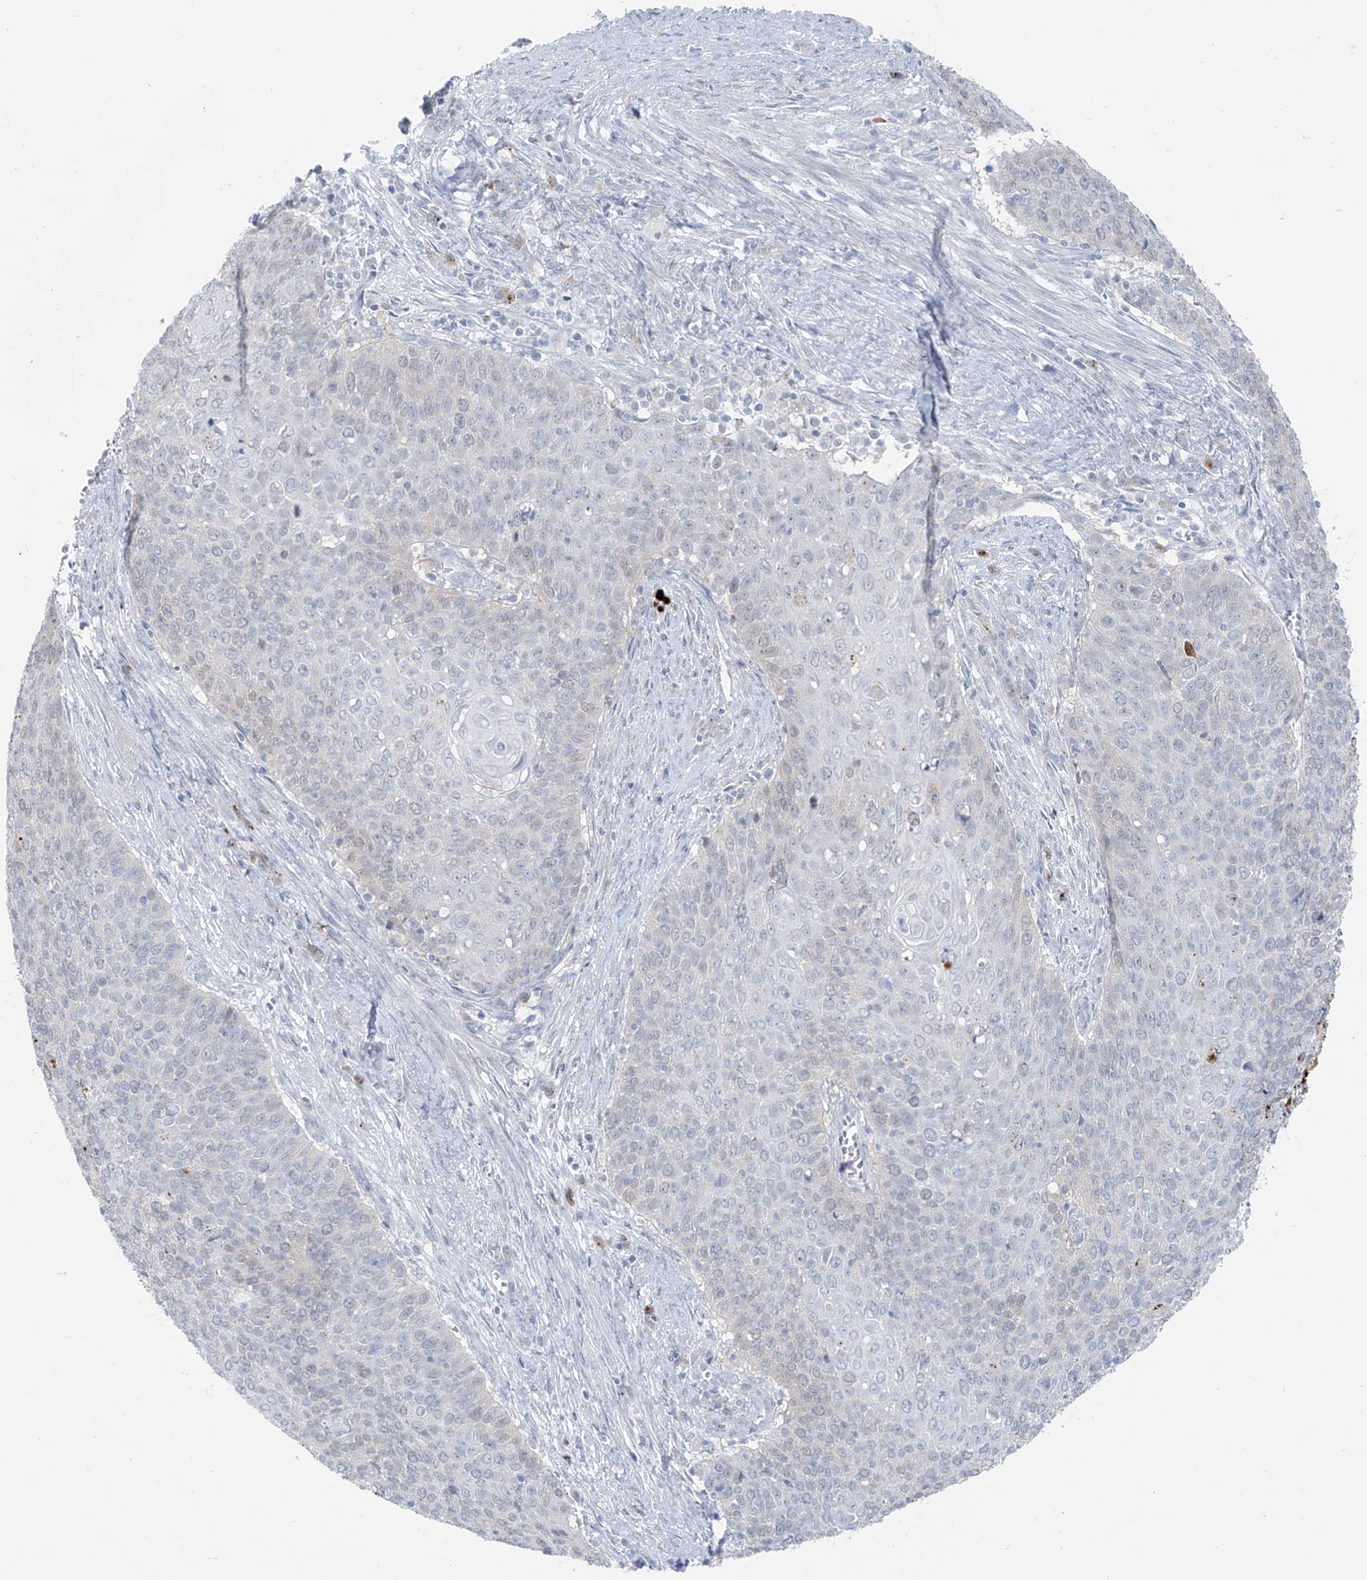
{"staining": {"intensity": "negative", "quantity": "none", "location": "none"}, "tissue": "cervical cancer", "cell_type": "Tumor cells", "image_type": "cancer", "snomed": [{"axis": "morphology", "description": "Squamous cell carcinoma, NOS"}, {"axis": "topography", "description": "Cervix"}], "caption": "An IHC micrograph of cervical cancer is shown. There is no staining in tumor cells of cervical cancer.", "gene": "ZNF793", "patient": {"sex": "female", "age": 39}}